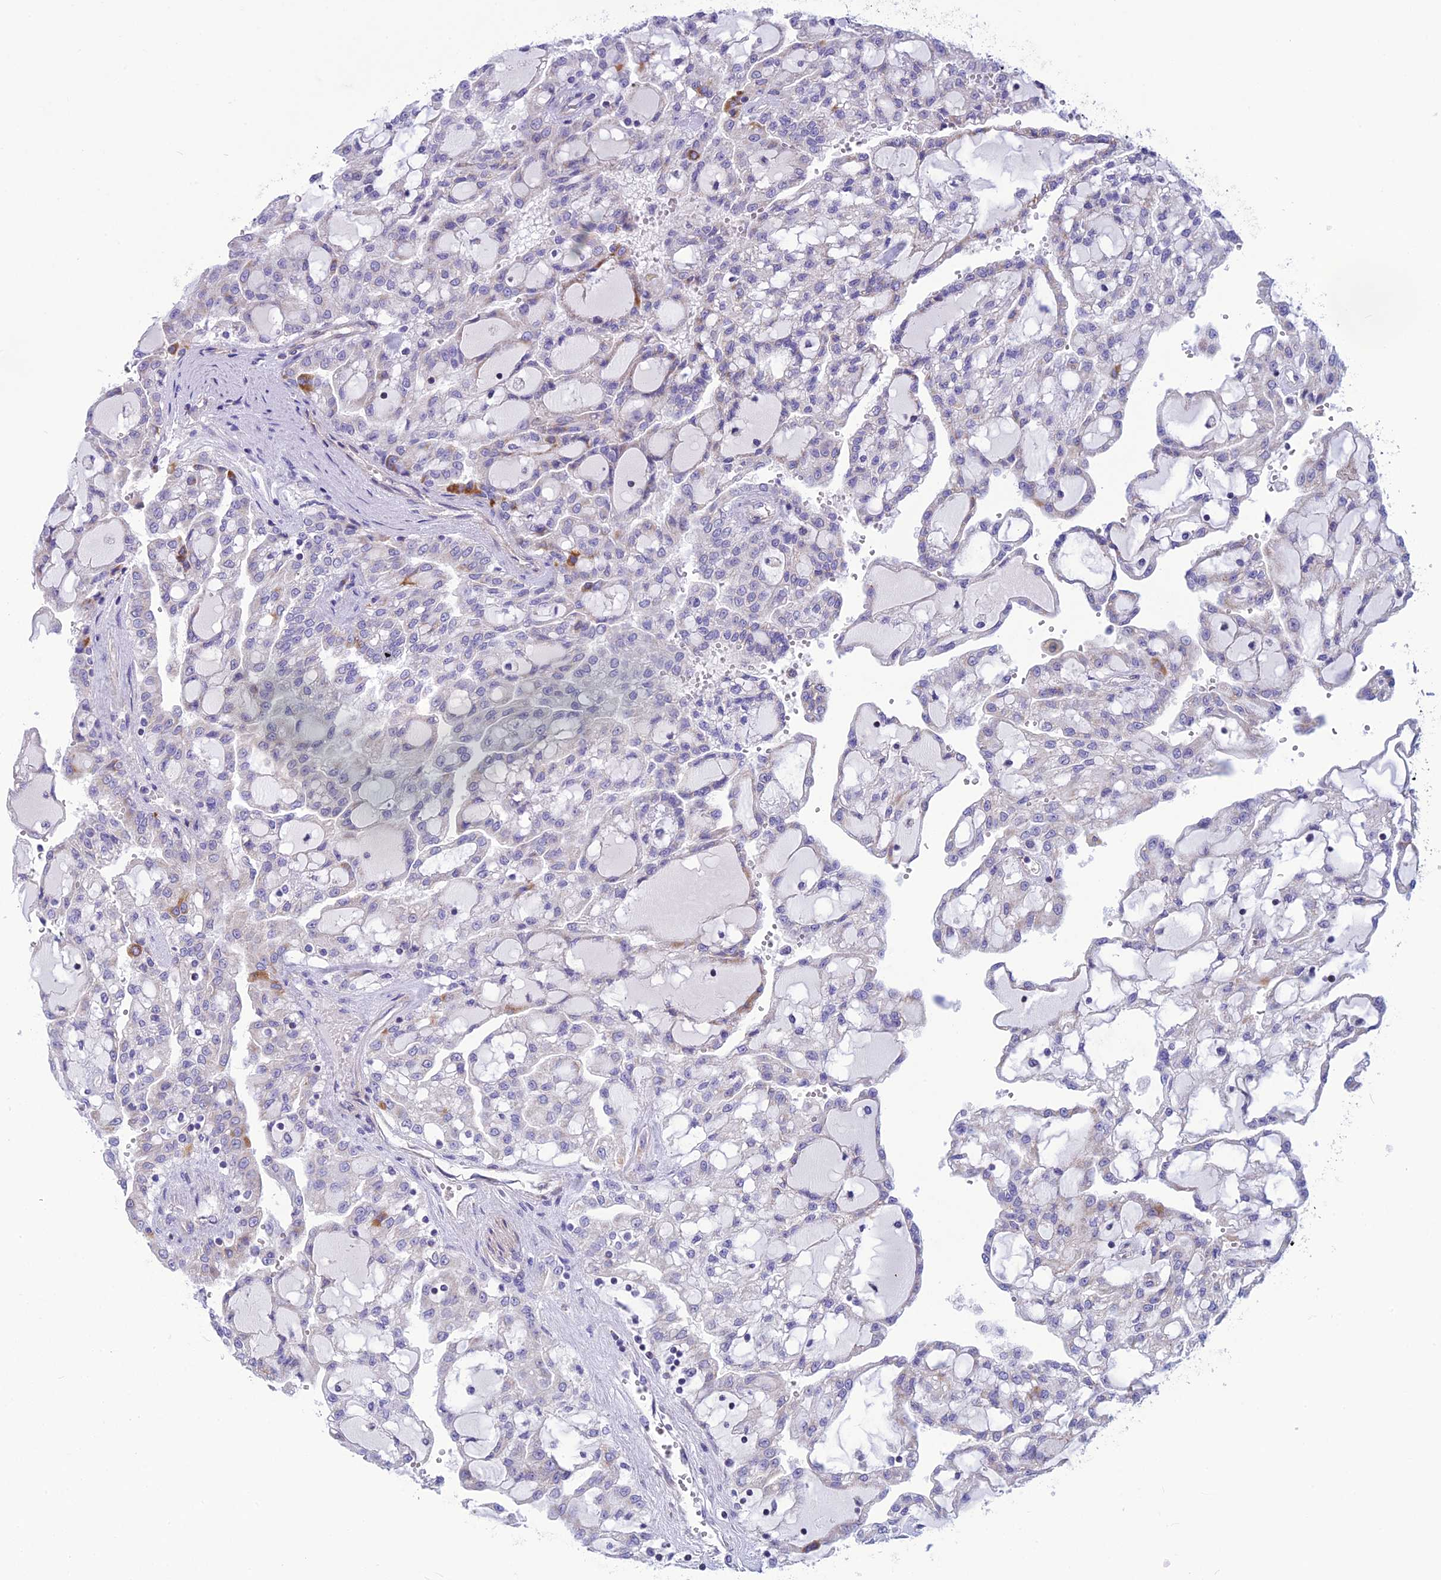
{"staining": {"intensity": "negative", "quantity": "none", "location": "none"}, "tissue": "renal cancer", "cell_type": "Tumor cells", "image_type": "cancer", "snomed": [{"axis": "morphology", "description": "Adenocarcinoma, NOS"}, {"axis": "topography", "description": "Kidney"}], "caption": "IHC of renal adenocarcinoma demonstrates no expression in tumor cells.", "gene": "POMGNT1", "patient": {"sex": "male", "age": 63}}